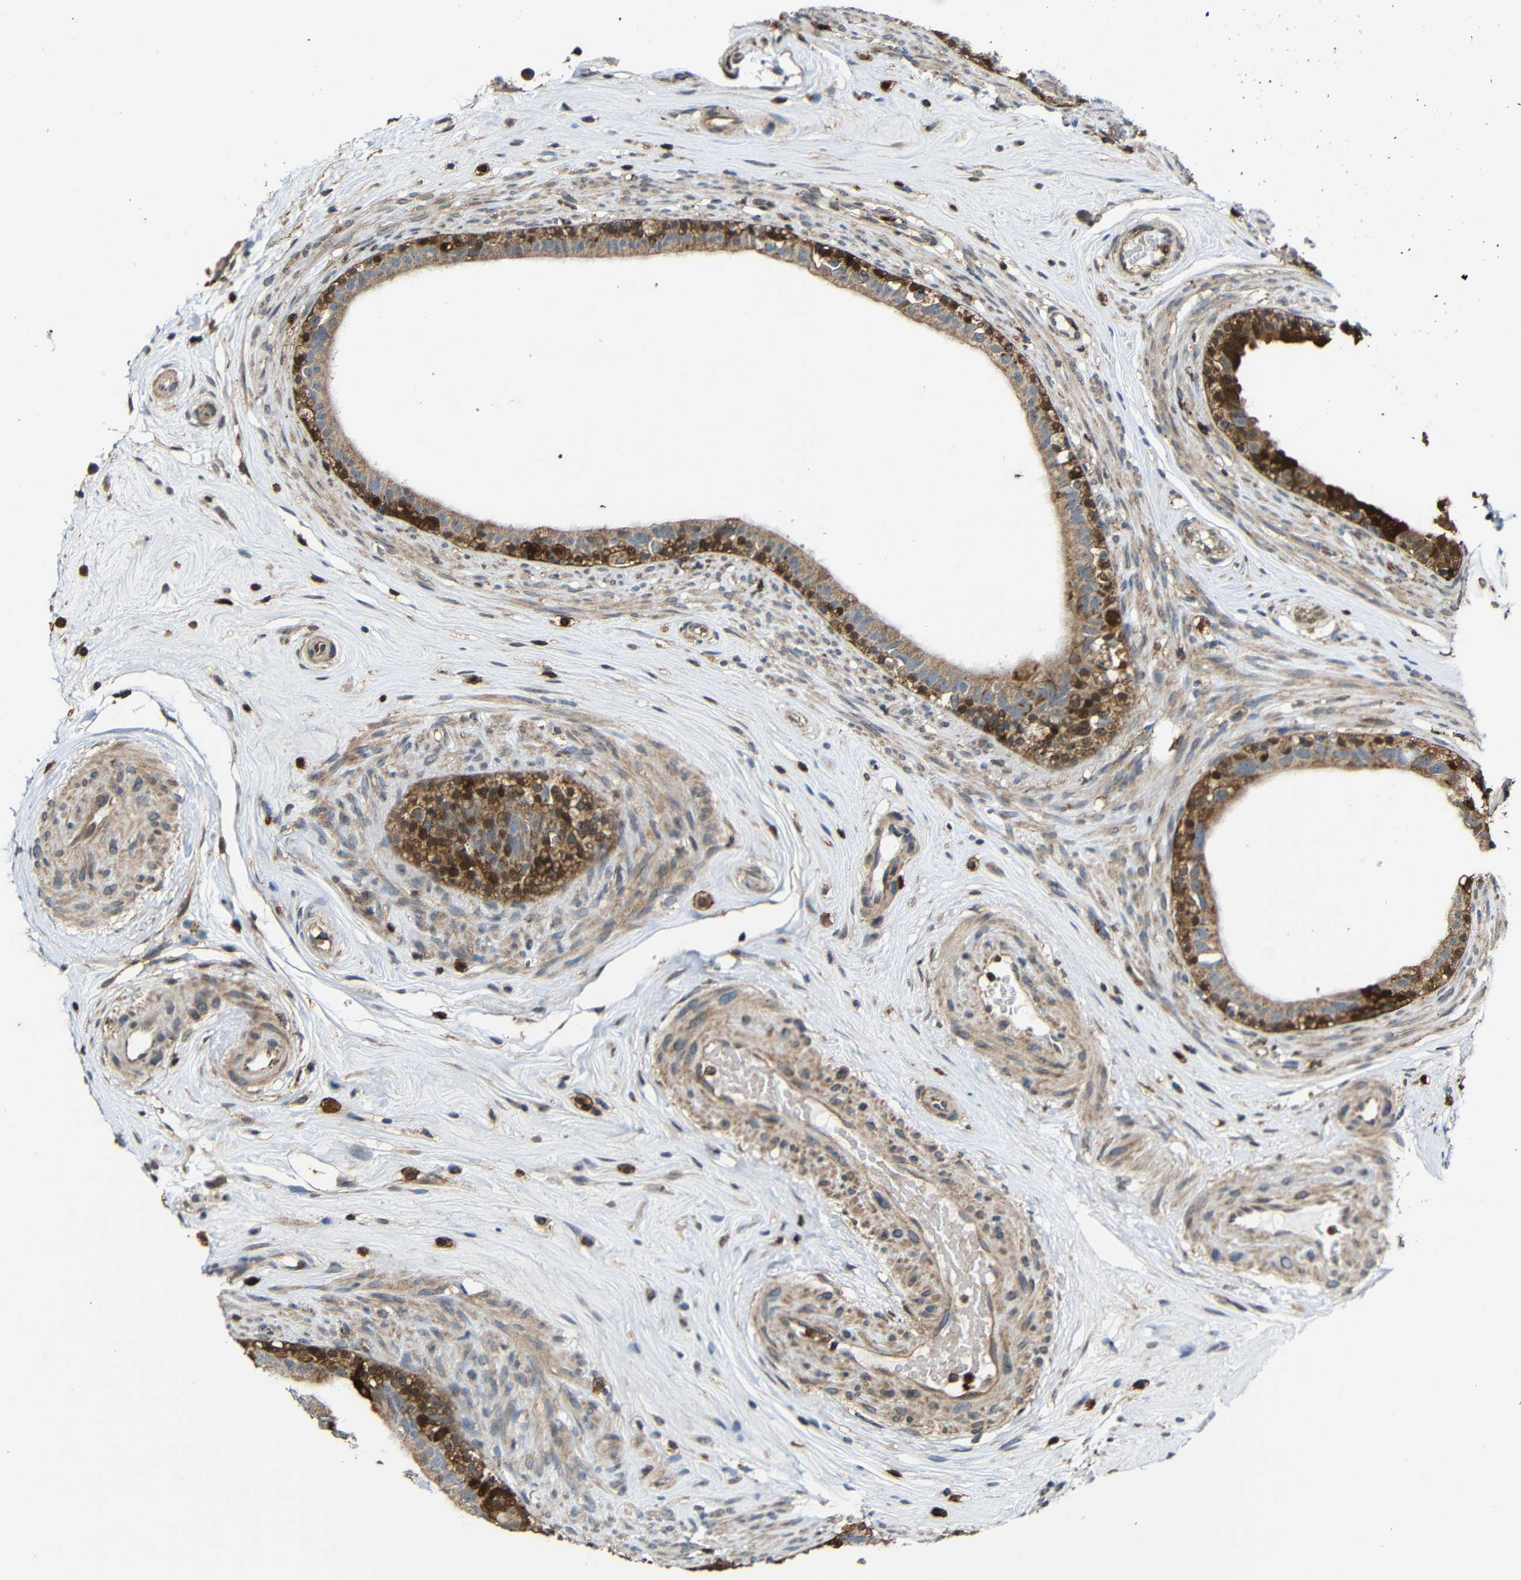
{"staining": {"intensity": "moderate", "quantity": ">75%", "location": "cytoplasmic/membranous"}, "tissue": "epididymis", "cell_type": "Glandular cells", "image_type": "normal", "snomed": [{"axis": "morphology", "description": "Normal tissue, NOS"}, {"axis": "morphology", "description": "Inflammation, NOS"}, {"axis": "topography", "description": "Epididymis"}], "caption": "Immunohistochemistry histopathology image of unremarkable epididymis stained for a protein (brown), which exhibits medium levels of moderate cytoplasmic/membranous positivity in about >75% of glandular cells.", "gene": "C1GALT1", "patient": {"sex": "male", "age": 84}}